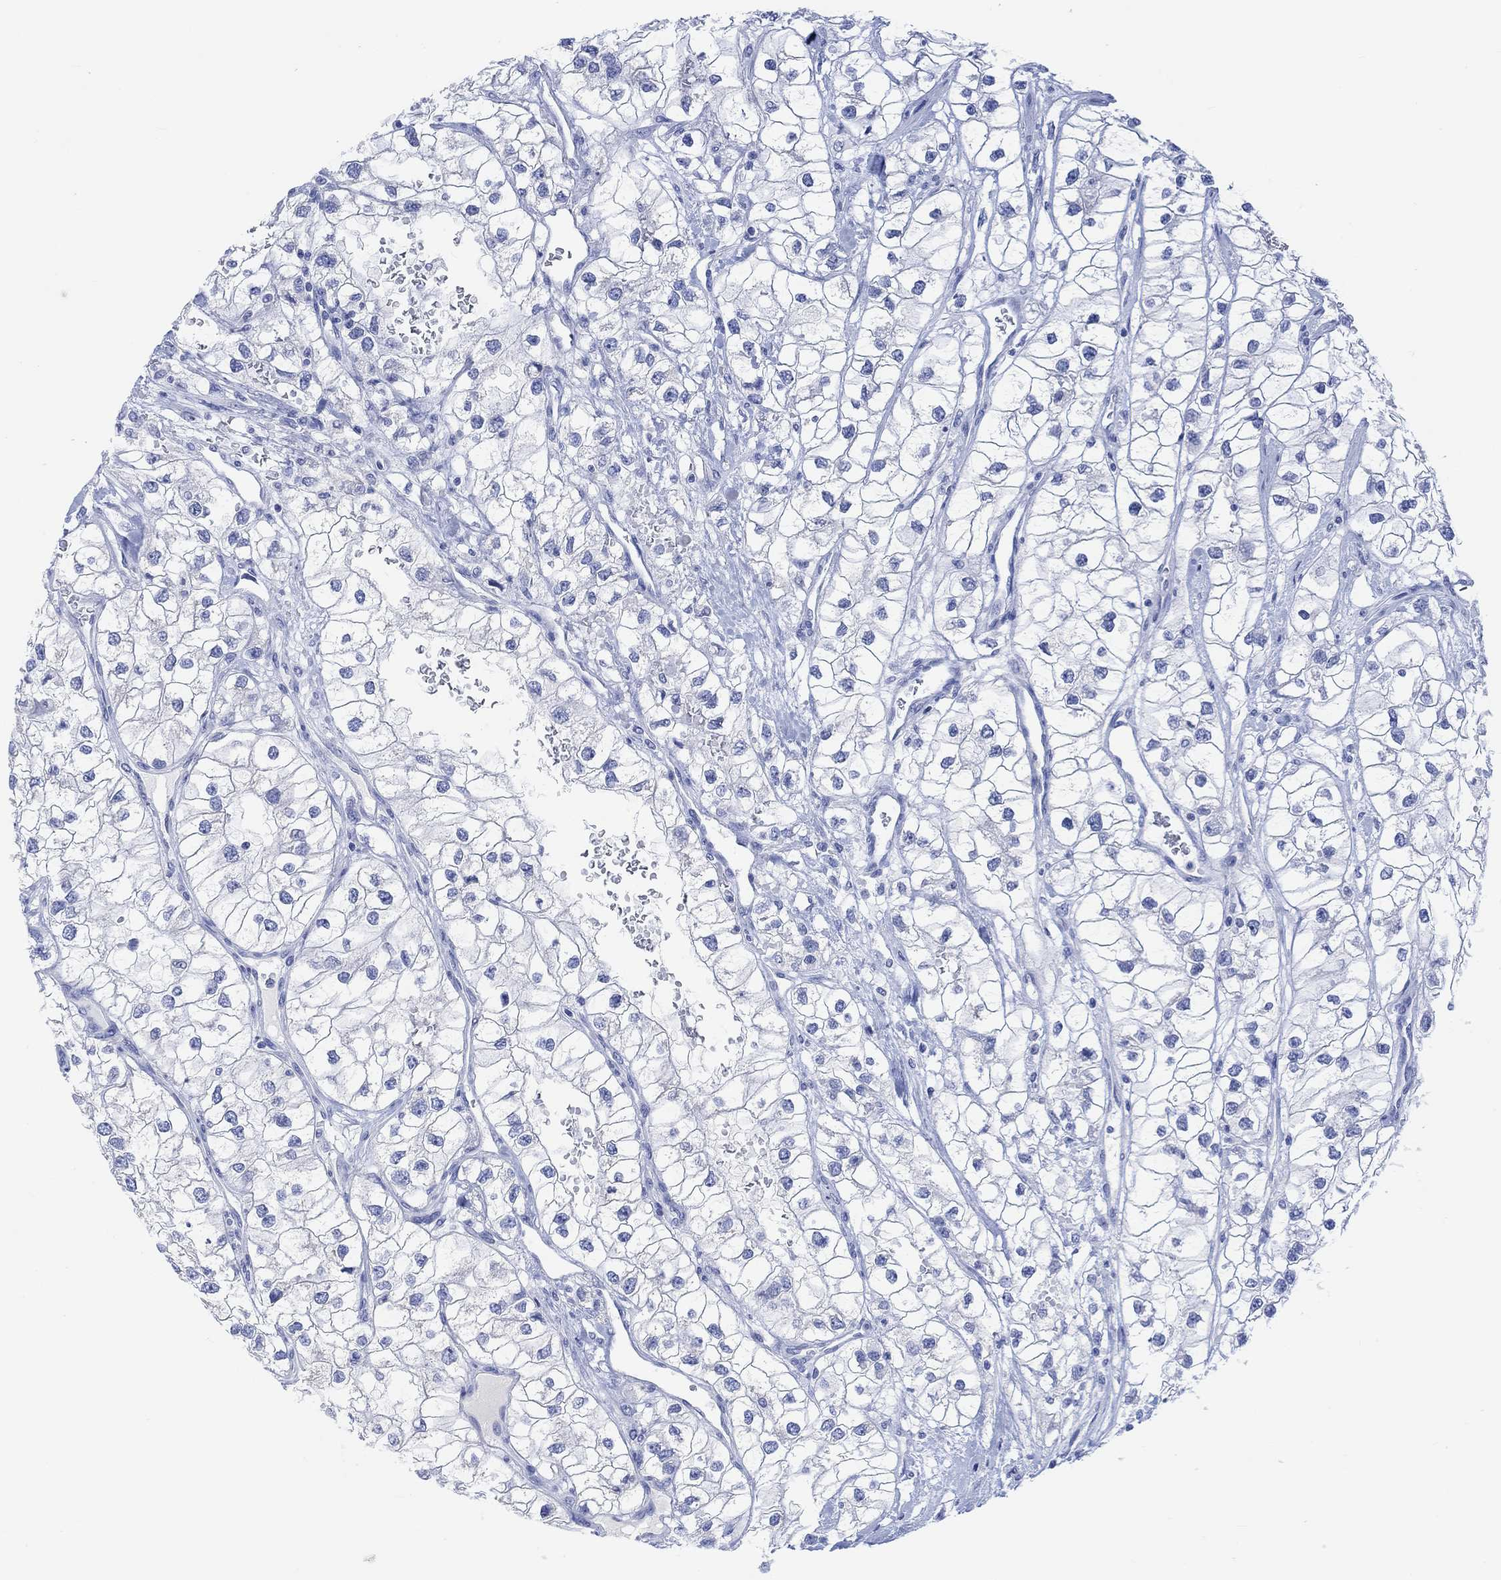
{"staining": {"intensity": "negative", "quantity": "none", "location": "none"}, "tissue": "renal cancer", "cell_type": "Tumor cells", "image_type": "cancer", "snomed": [{"axis": "morphology", "description": "Adenocarcinoma, NOS"}, {"axis": "topography", "description": "Kidney"}], "caption": "Adenocarcinoma (renal) was stained to show a protein in brown. There is no significant positivity in tumor cells.", "gene": "CALCA", "patient": {"sex": "male", "age": 59}}